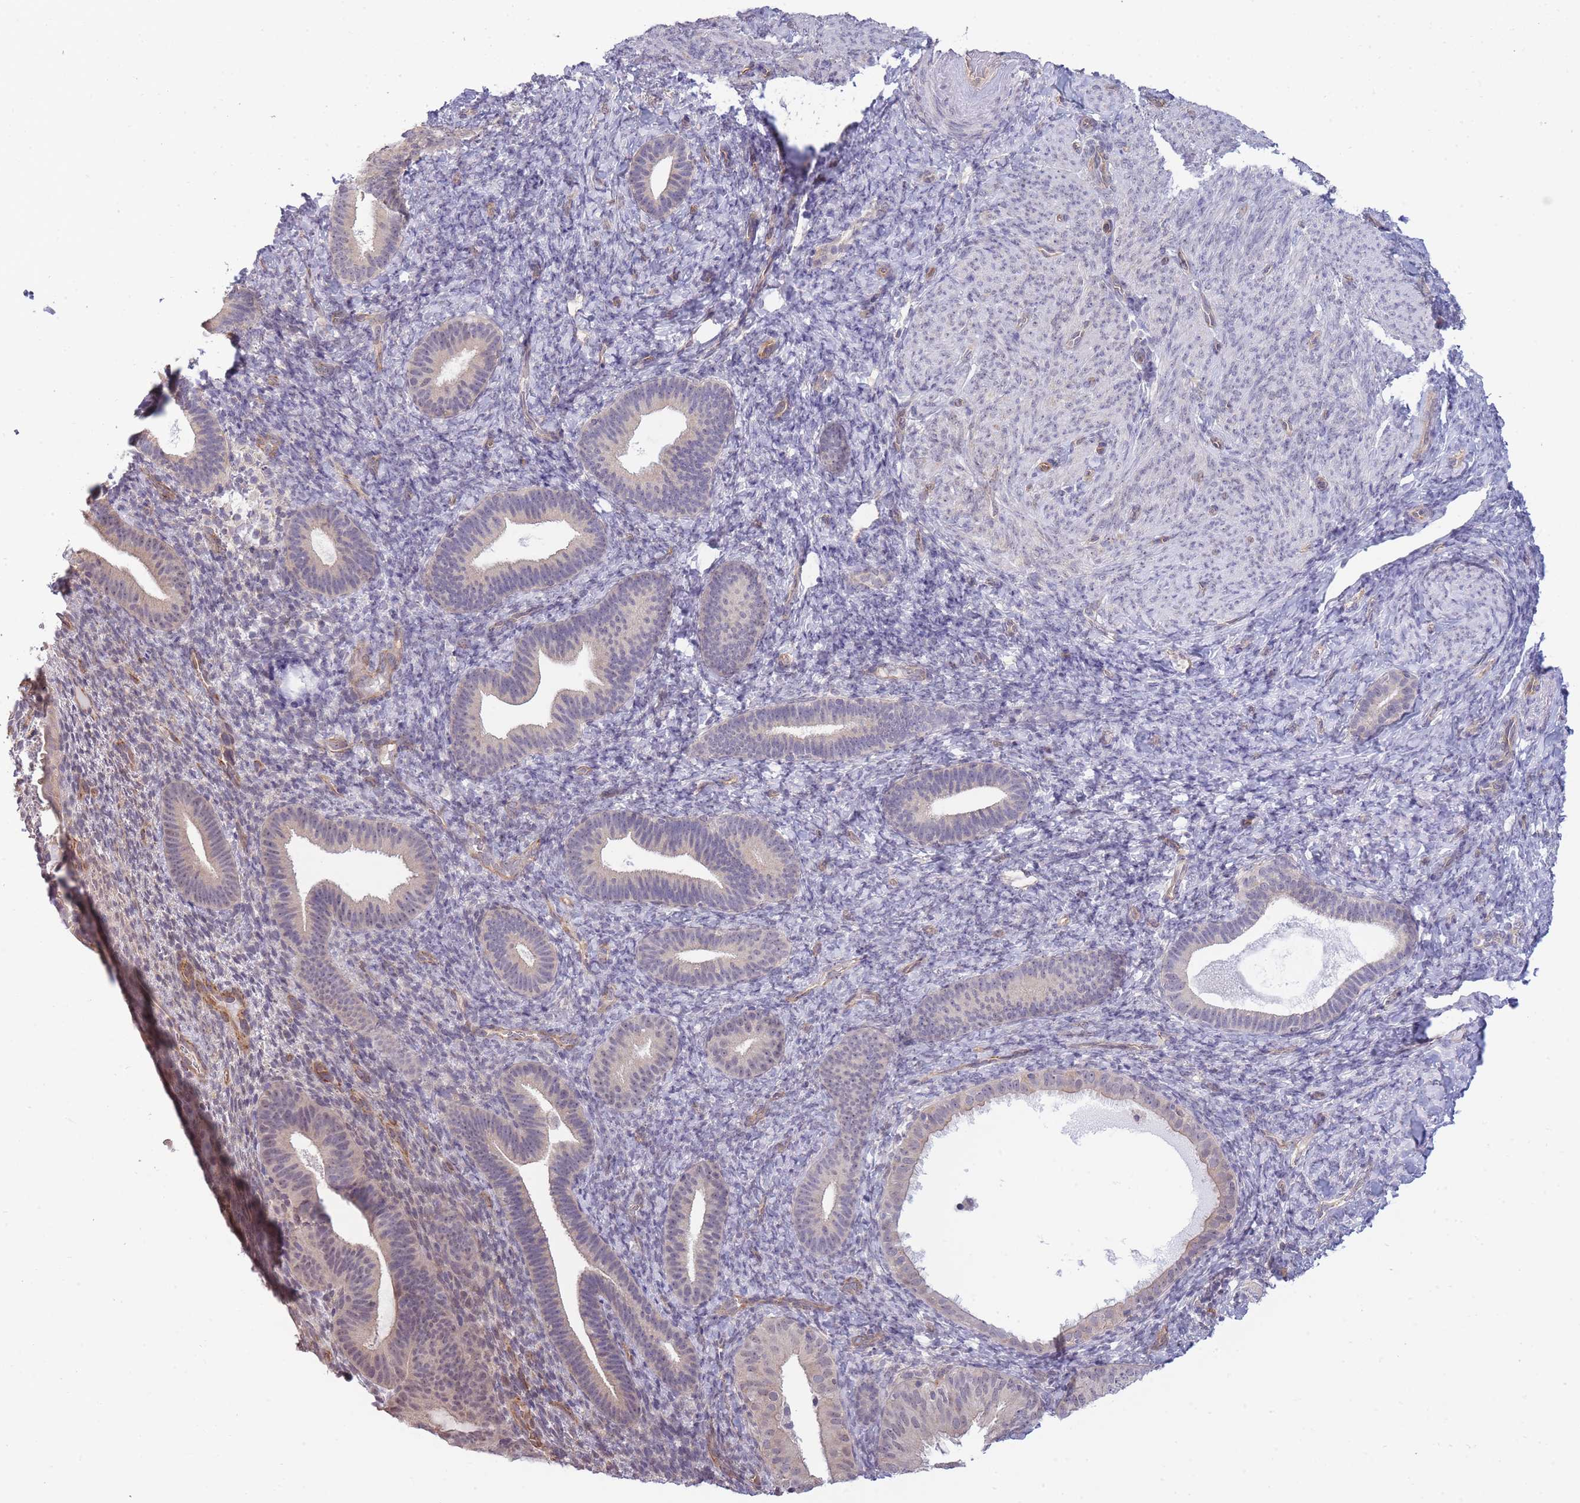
{"staining": {"intensity": "negative", "quantity": "none", "location": "none"}, "tissue": "endometrium", "cell_type": "Cells in endometrial stroma", "image_type": "normal", "snomed": [{"axis": "morphology", "description": "Normal tissue, NOS"}, {"axis": "topography", "description": "Endometrium"}], "caption": "Endometrium was stained to show a protein in brown. There is no significant staining in cells in endometrial stroma. (DAB (3,3'-diaminobenzidine) IHC visualized using brightfield microscopy, high magnification).", "gene": "C19orf25", "patient": {"sex": "female", "age": 65}}